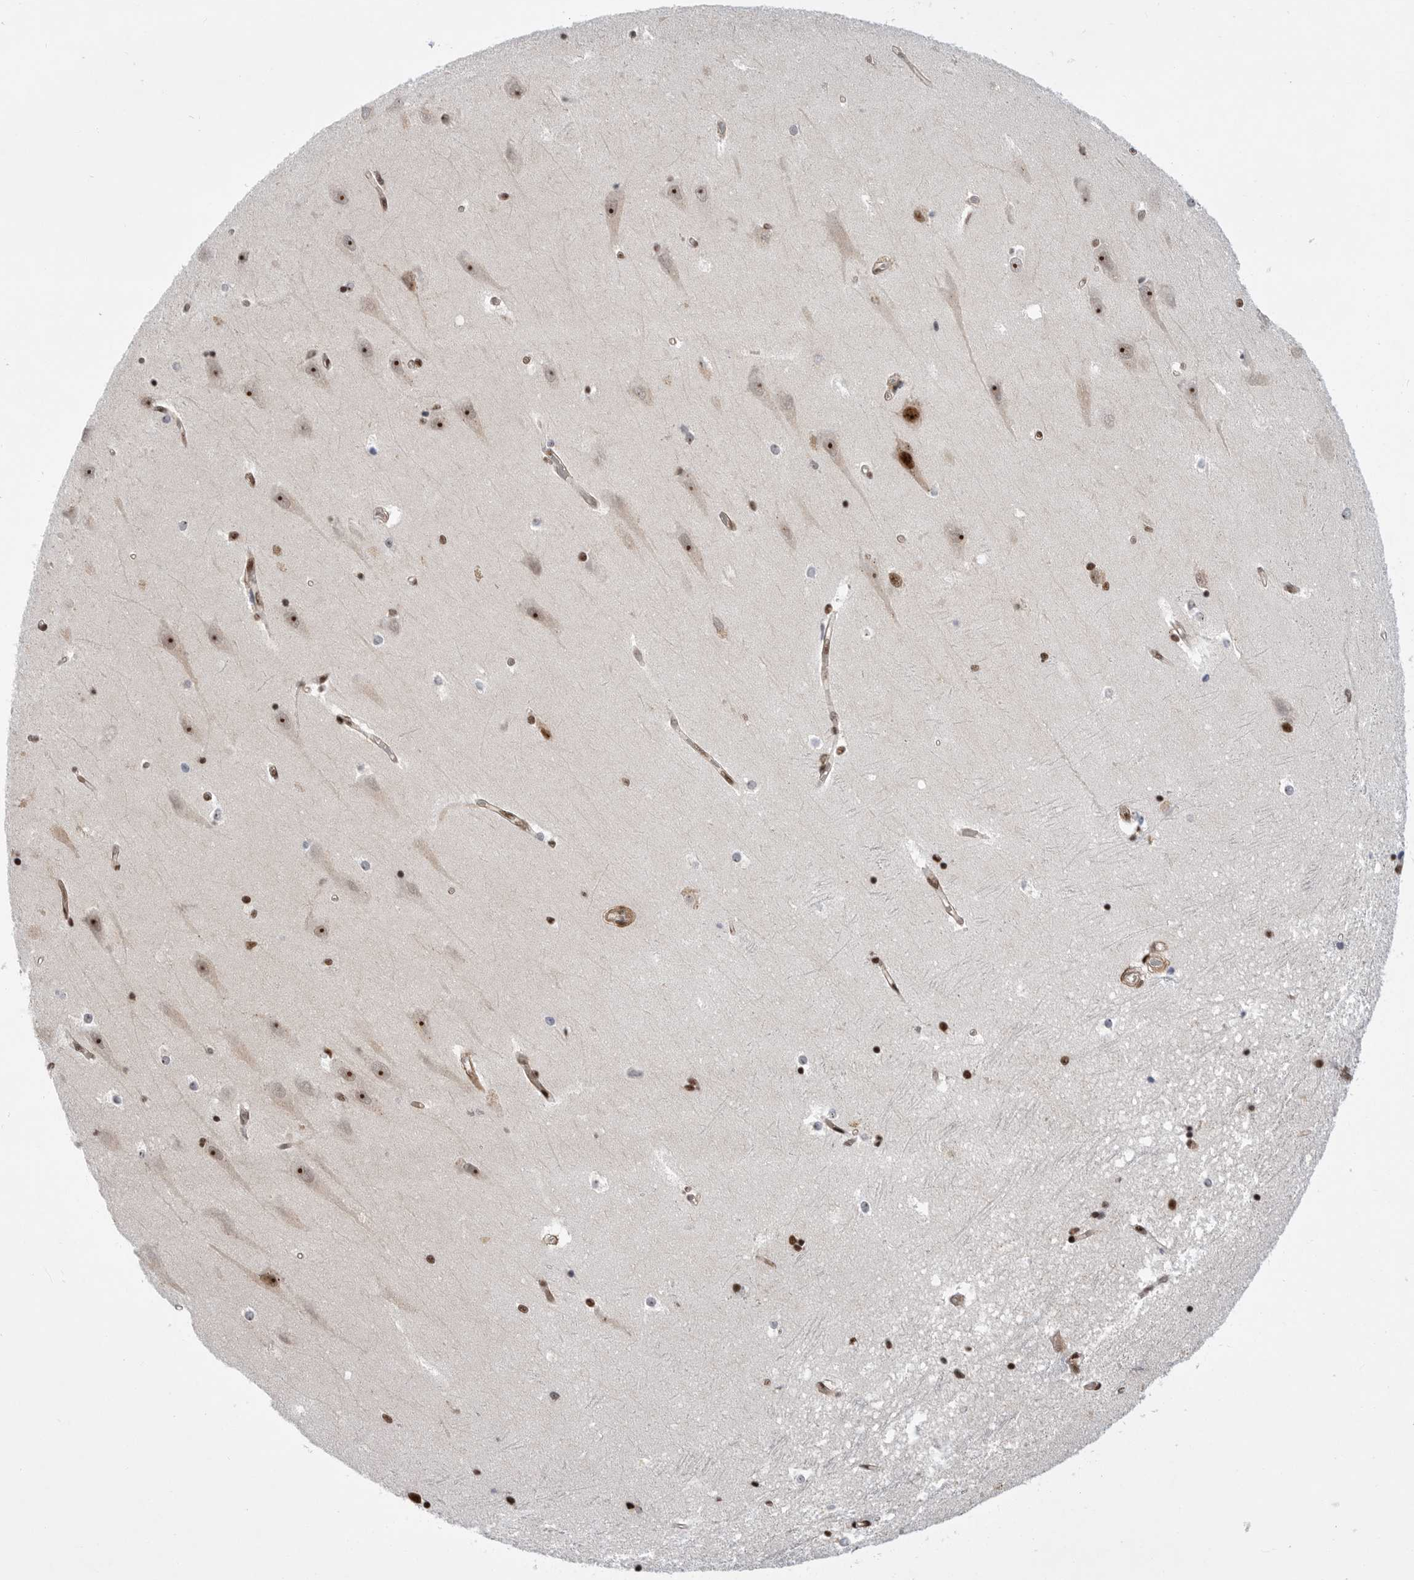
{"staining": {"intensity": "strong", "quantity": "25%-75%", "location": "nuclear"}, "tissue": "hippocampus", "cell_type": "Glial cells", "image_type": "normal", "snomed": [{"axis": "morphology", "description": "Normal tissue, NOS"}, {"axis": "topography", "description": "Hippocampus"}], "caption": "A high amount of strong nuclear staining is appreciated in about 25%-75% of glial cells in benign hippocampus. The staining was performed using DAB, with brown indicating positive protein expression. Nuclei are stained blue with hematoxylin.", "gene": "GPATCH2", "patient": {"sex": "male", "age": 45}}